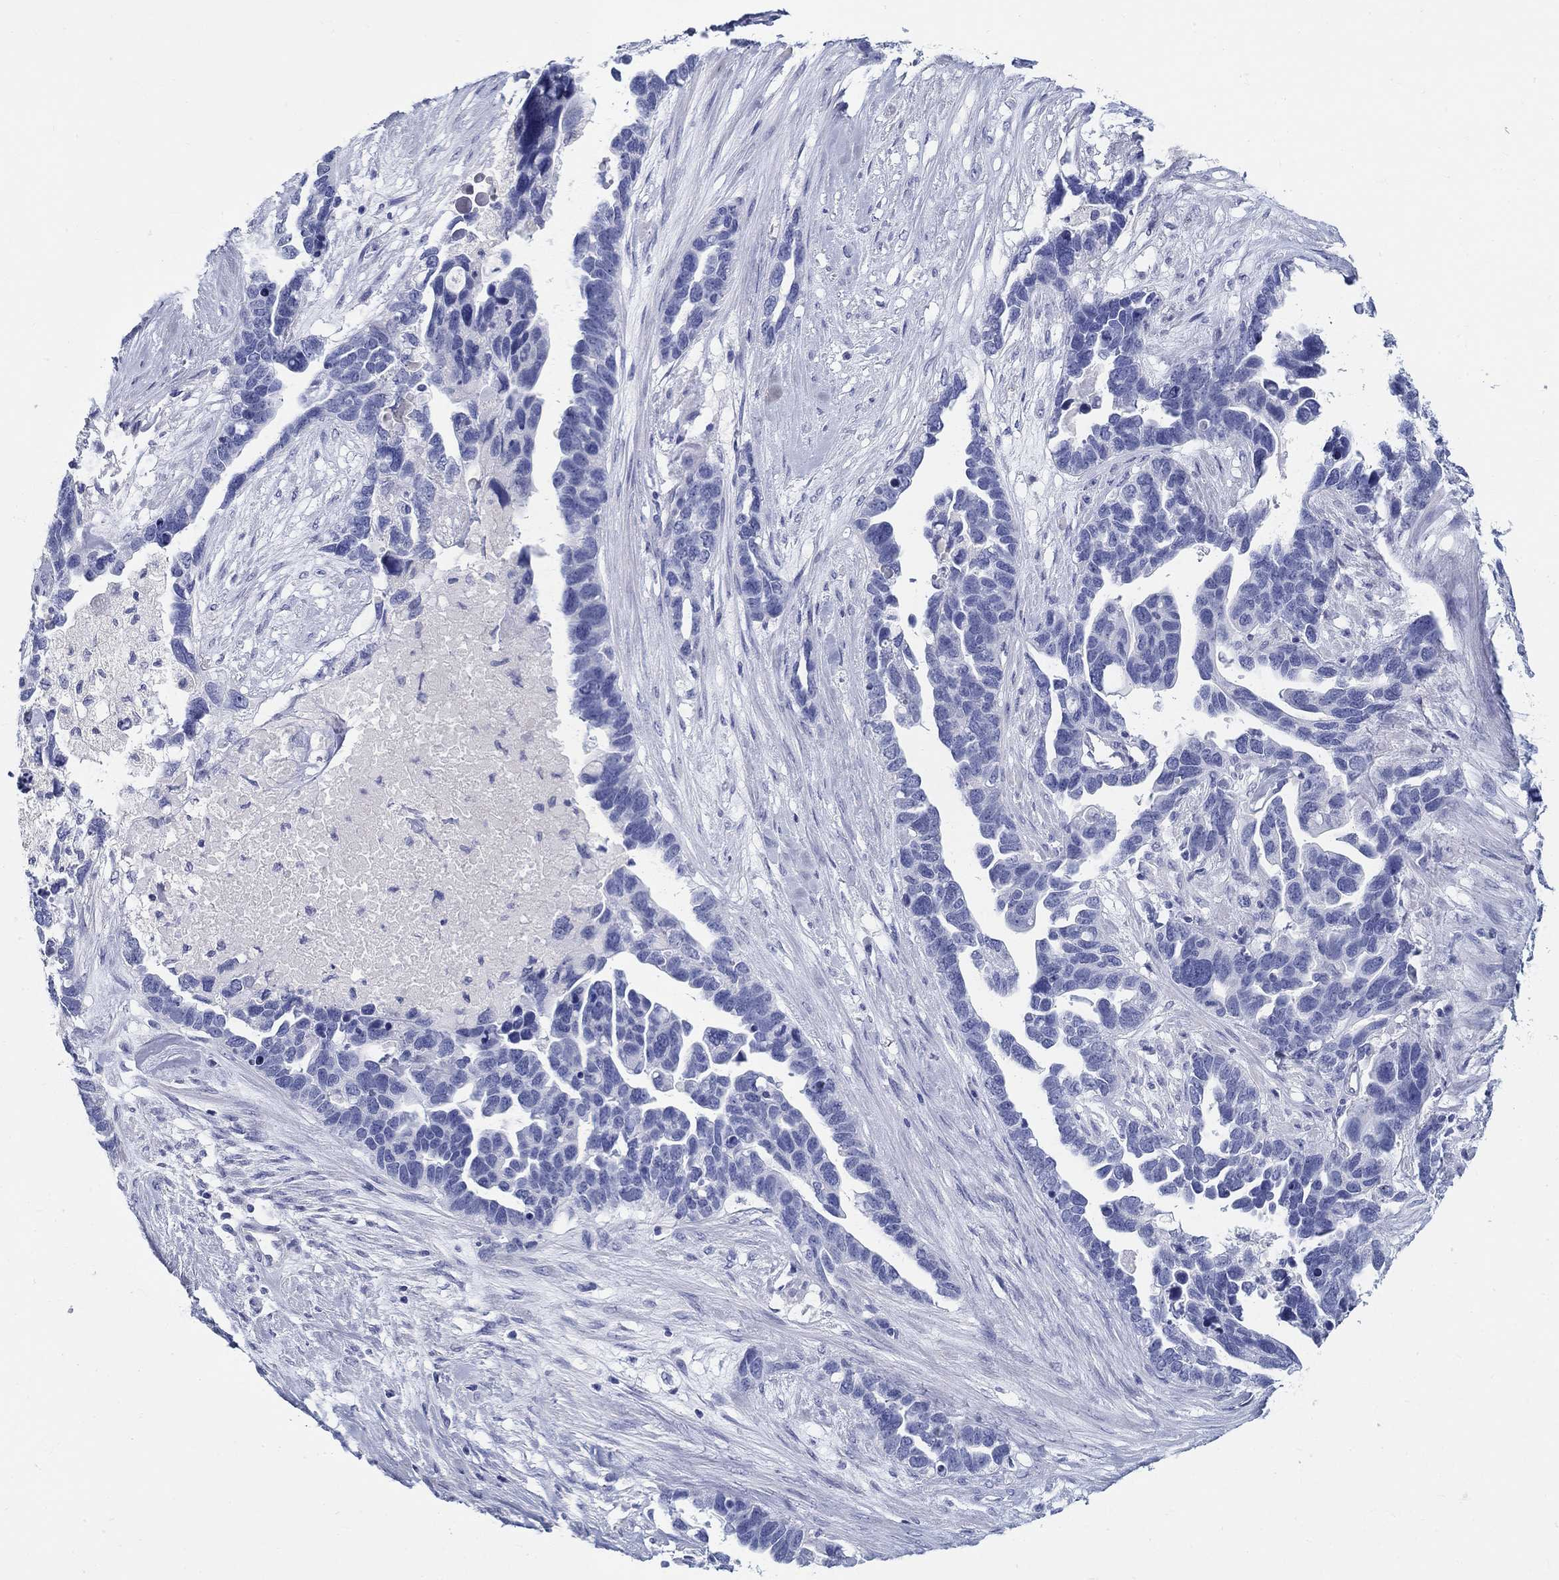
{"staining": {"intensity": "negative", "quantity": "none", "location": "none"}, "tissue": "ovarian cancer", "cell_type": "Tumor cells", "image_type": "cancer", "snomed": [{"axis": "morphology", "description": "Cystadenocarcinoma, serous, NOS"}, {"axis": "topography", "description": "Ovary"}], "caption": "Tumor cells are negative for protein expression in human ovarian cancer. The staining is performed using DAB brown chromogen with nuclei counter-stained in using hematoxylin.", "gene": "CRYGS", "patient": {"sex": "female", "age": 54}}